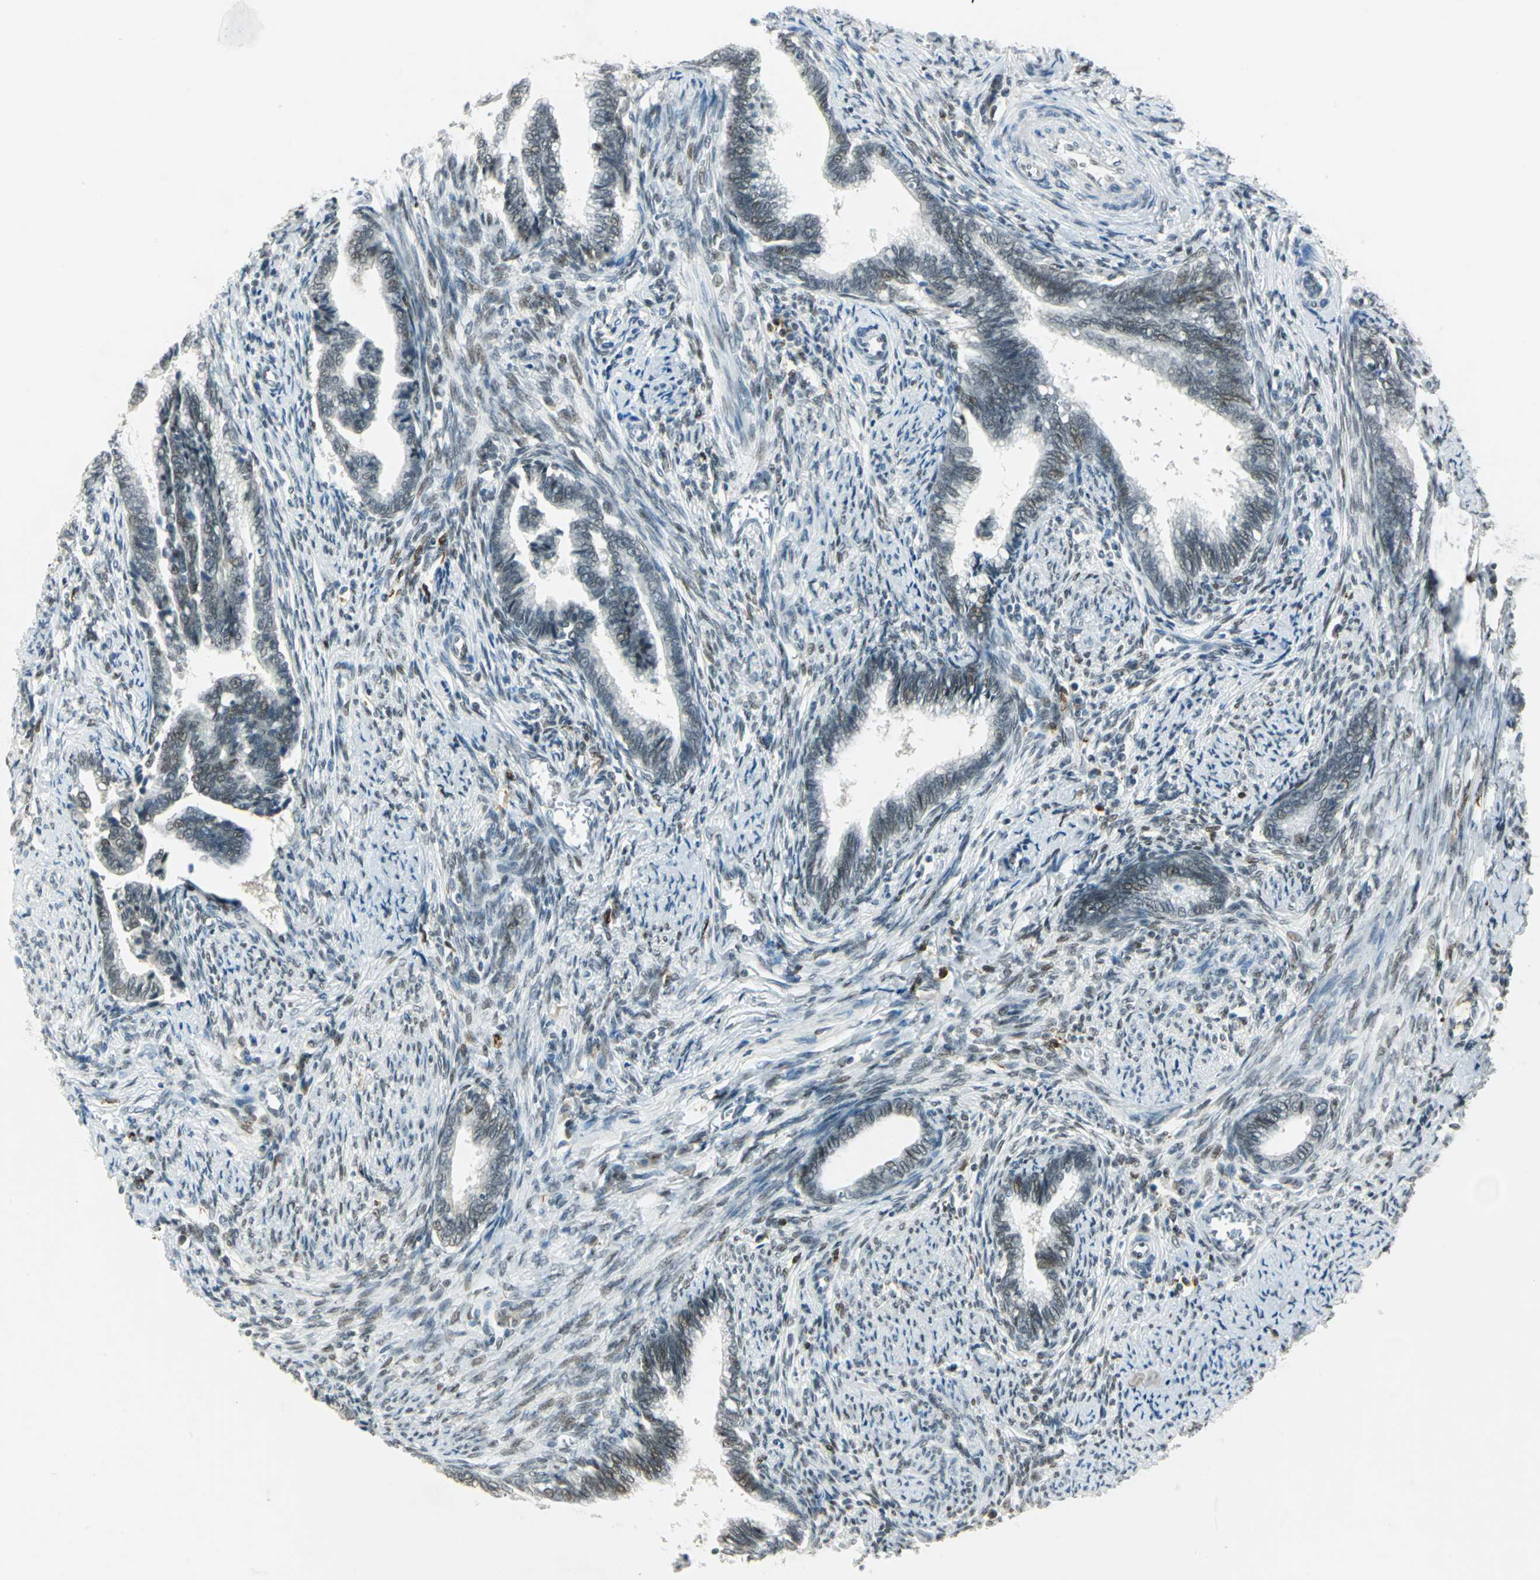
{"staining": {"intensity": "moderate", "quantity": "<25%", "location": "nuclear"}, "tissue": "cervical cancer", "cell_type": "Tumor cells", "image_type": "cancer", "snomed": [{"axis": "morphology", "description": "Adenocarcinoma, NOS"}, {"axis": "topography", "description": "Cervix"}], "caption": "Moderate nuclear staining is seen in about <25% of tumor cells in cervical adenocarcinoma.", "gene": "MTMR10", "patient": {"sex": "female", "age": 44}}